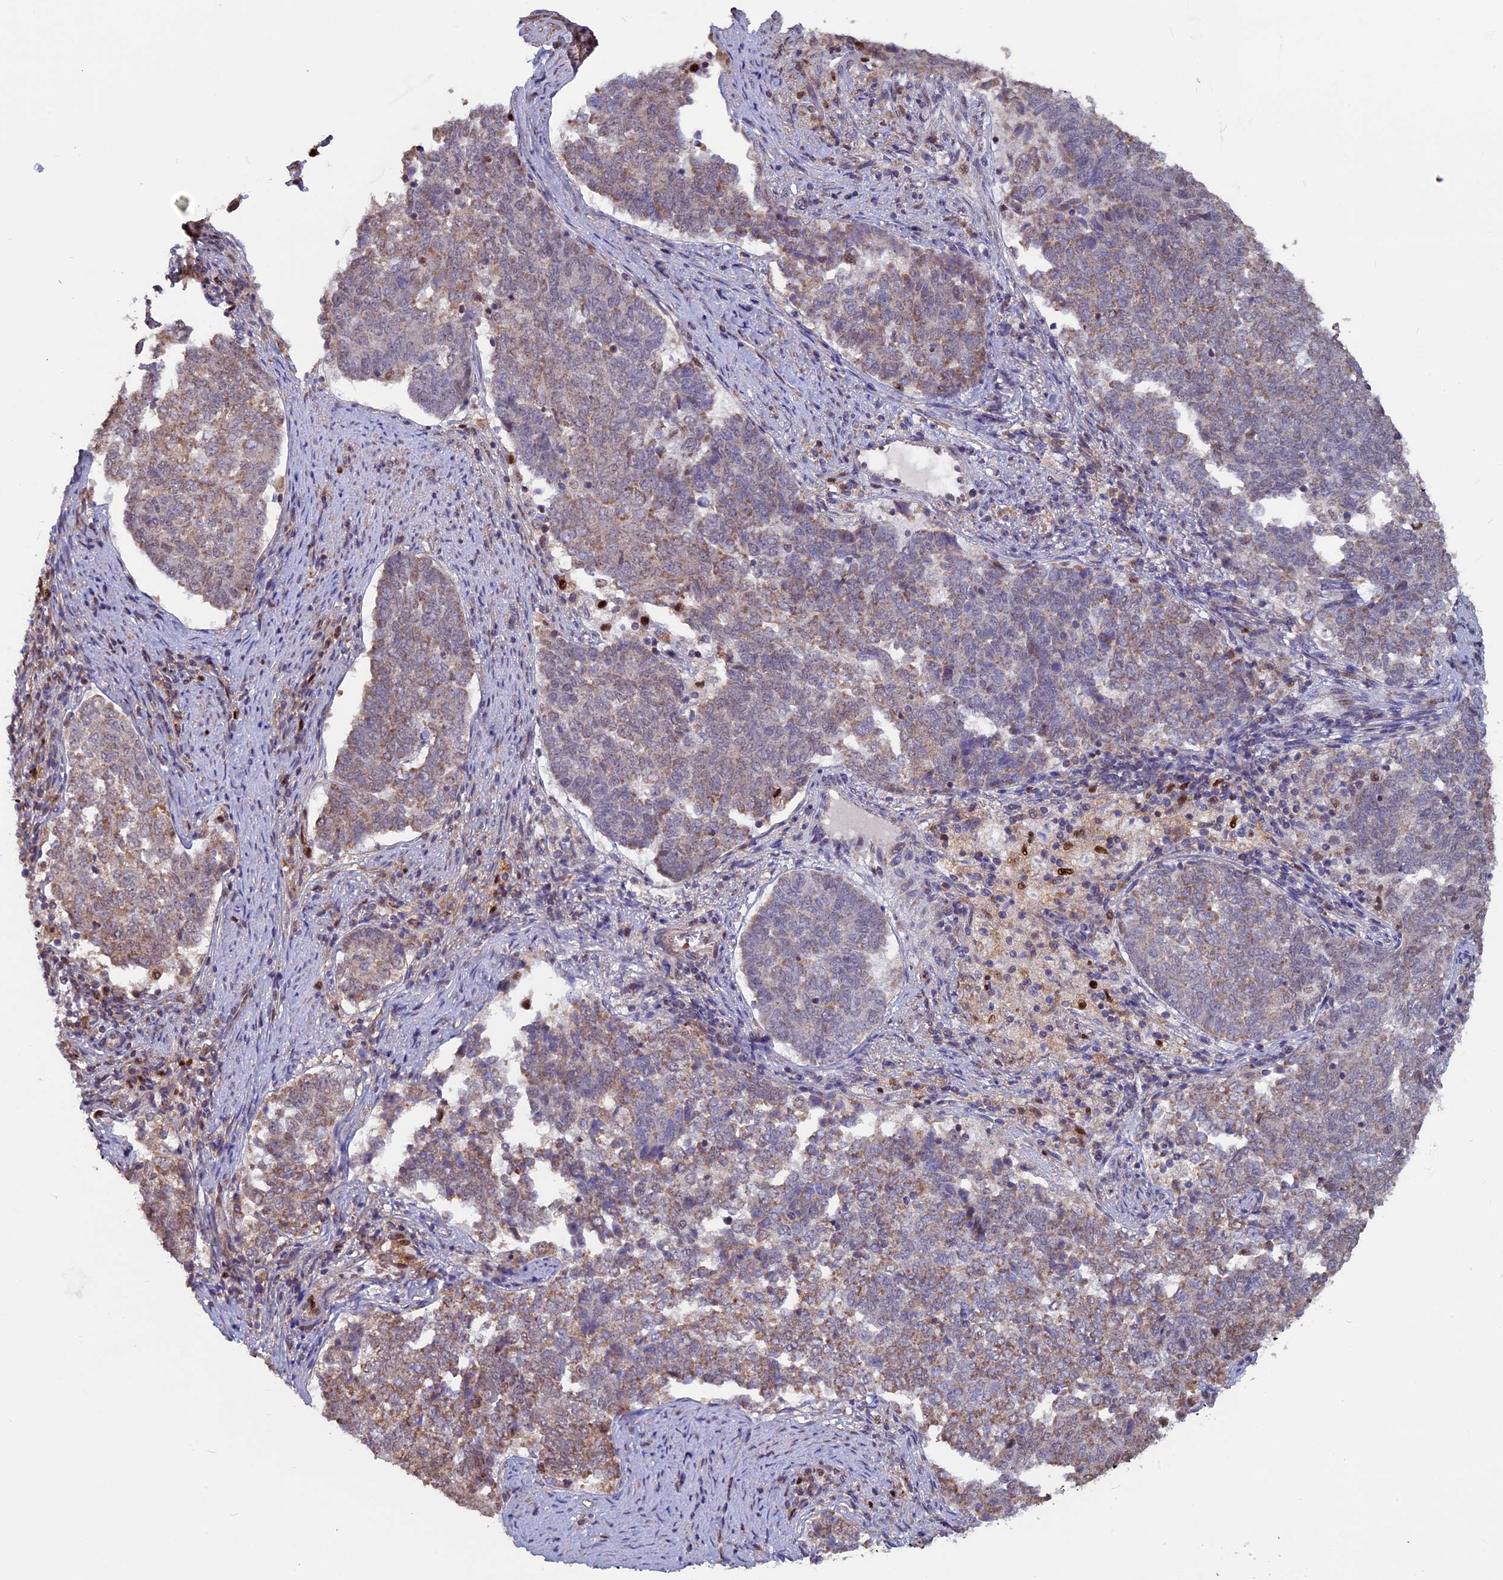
{"staining": {"intensity": "weak", "quantity": ">75%", "location": "cytoplasmic/membranous"}, "tissue": "endometrial cancer", "cell_type": "Tumor cells", "image_type": "cancer", "snomed": [{"axis": "morphology", "description": "Adenocarcinoma, NOS"}, {"axis": "topography", "description": "Endometrium"}], "caption": "IHC of adenocarcinoma (endometrial) demonstrates low levels of weak cytoplasmic/membranous positivity in approximately >75% of tumor cells.", "gene": "ACSS1", "patient": {"sex": "female", "age": 80}}